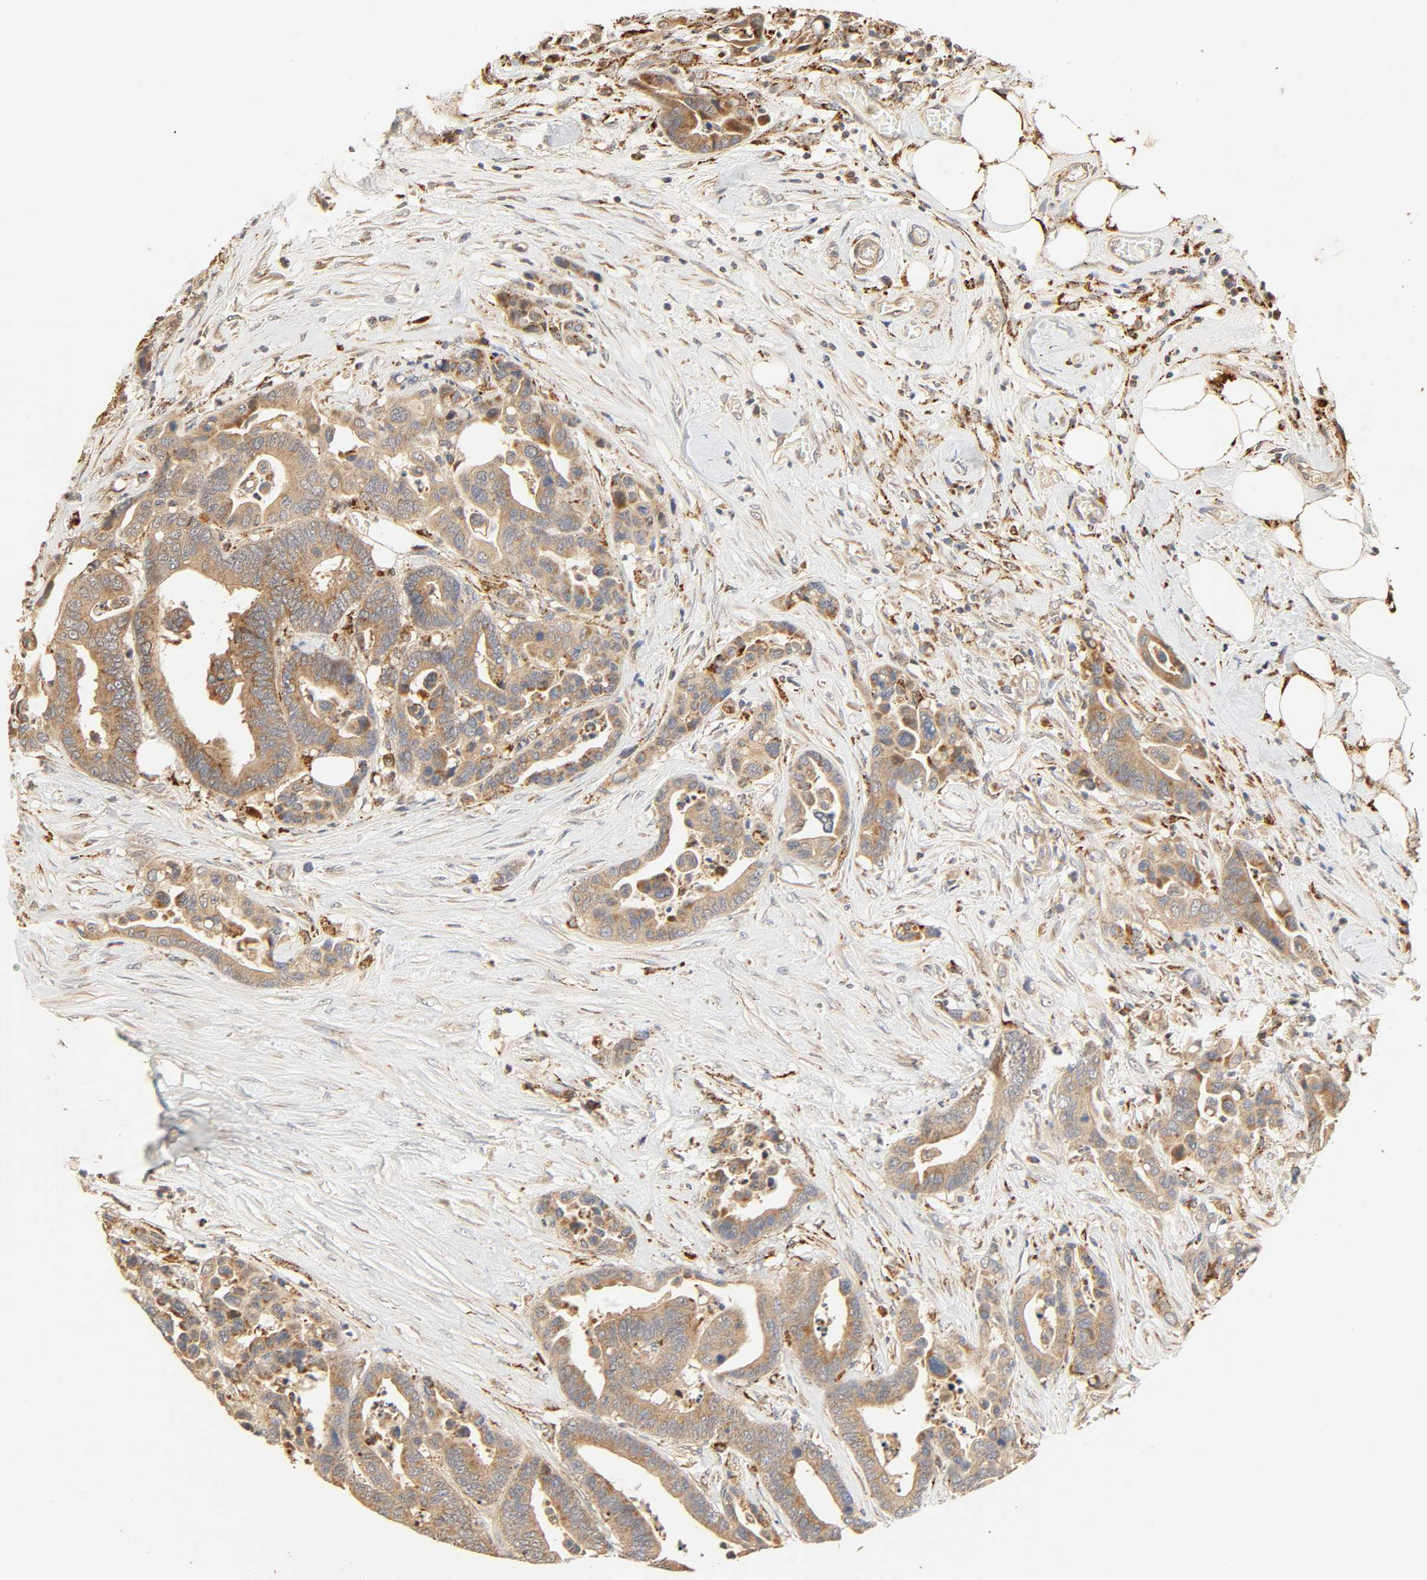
{"staining": {"intensity": "moderate", "quantity": ">75%", "location": "cytoplasmic/membranous"}, "tissue": "colorectal cancer", "cell_type": "Tumor cells", "image_type": "cancer", "snomed": [{"axis": "morphology", "description": "Adenocarcinoma, NOS"}, {"axis": "topography", "description": "Colon"}], "caption": "A high-resolution photomicrograph shows IHC staining of colorectal adenocarcinoma, which shows moderate cytoplasmic/membranous expression in about >75% of tumor cells.", "gene": "MAPK6", "patient": {"sex": "male", "age": 82}}